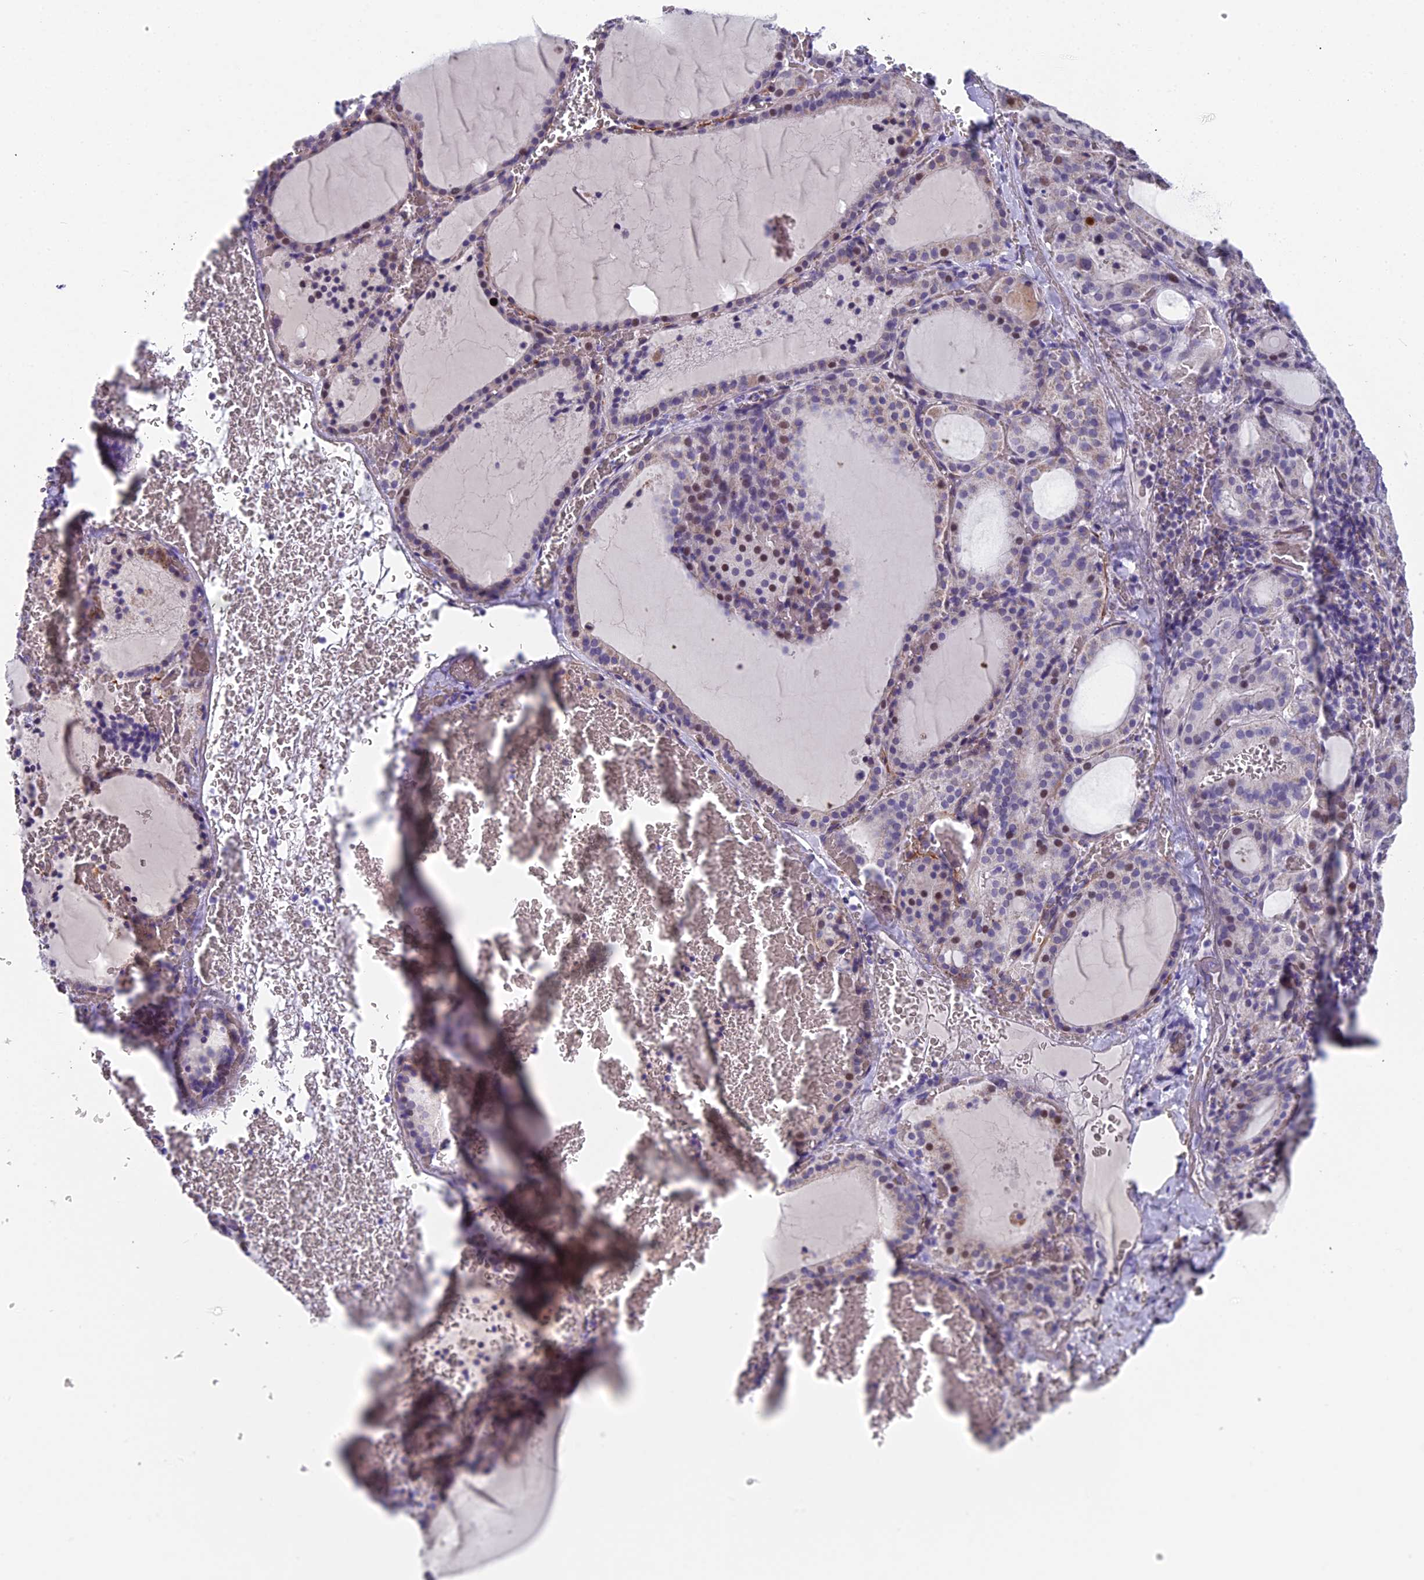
{"staining": {"intensity": "weak", "quantity": "25%-75%", "location": "nuclear"}, "tissue": "thyroid gland", "cell_type": "Glandular cells", "image_type": "normal", "snomed": [{"axis": "morphology", "description": "Normal tissue, NOS"}, {"axis": "topography", "description": "Thyroid gland"}], "caption": "IHC photomicrograph of unremarkable thyroid gland stained for a protein (brown), which exhibits low levels of weak nuclear staining in about 25%-75% of glandular cells.", "gene": "XKR9", "patient": {"sex": "female", "age": 39}}